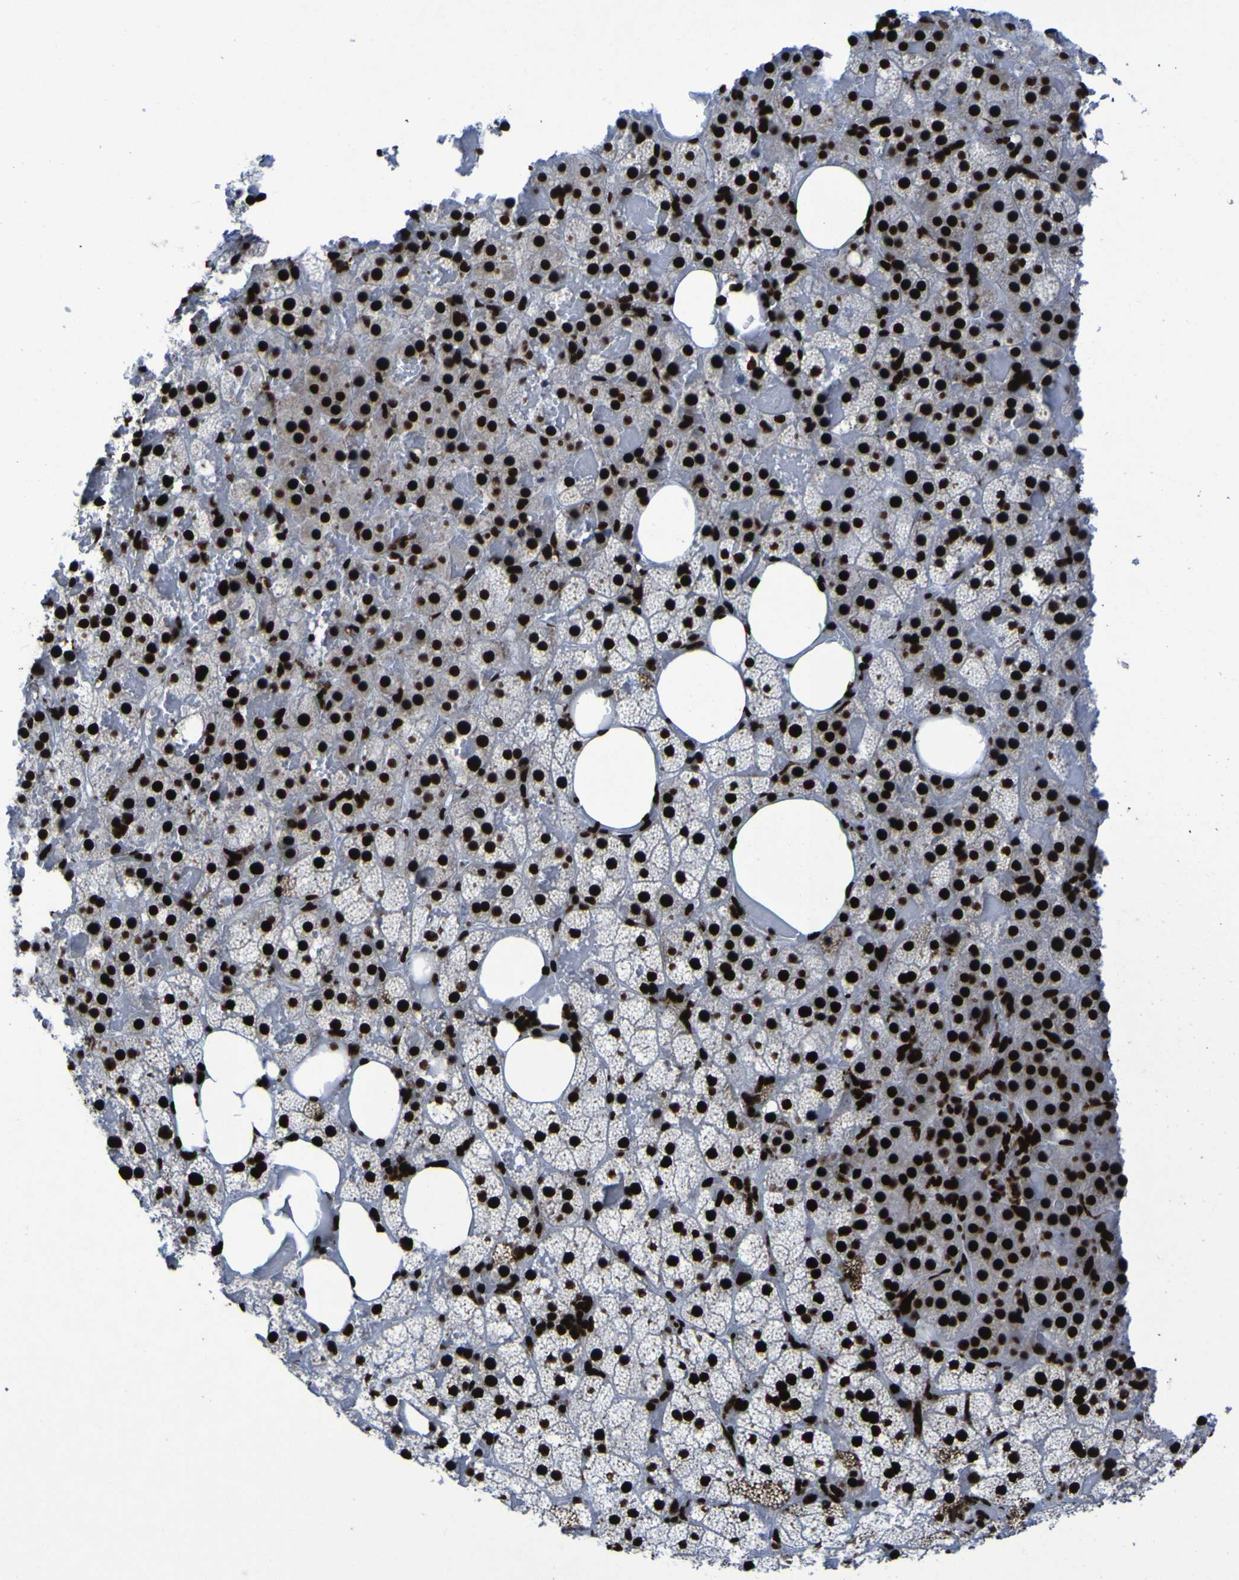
{"staining": {"intensity": "strong", "quantity": ">75%", "location": "nuclear"}, "tissue": "adrenal gland", "cell_type": "Glandular cells", "image_type": "normal", "snomed": [{"axis": "morphology", "description": "Normal tissue, NOS"}, {"axis": "topography", "description": "Adrenal gland"}], "caption": "Strong nuclear positivity for a protein is seen in approximately >75% of glandular cells of normal adrenal gland using IHC.", "gene": "NPM1", "patient": {"sex": "female", "age": 59}}